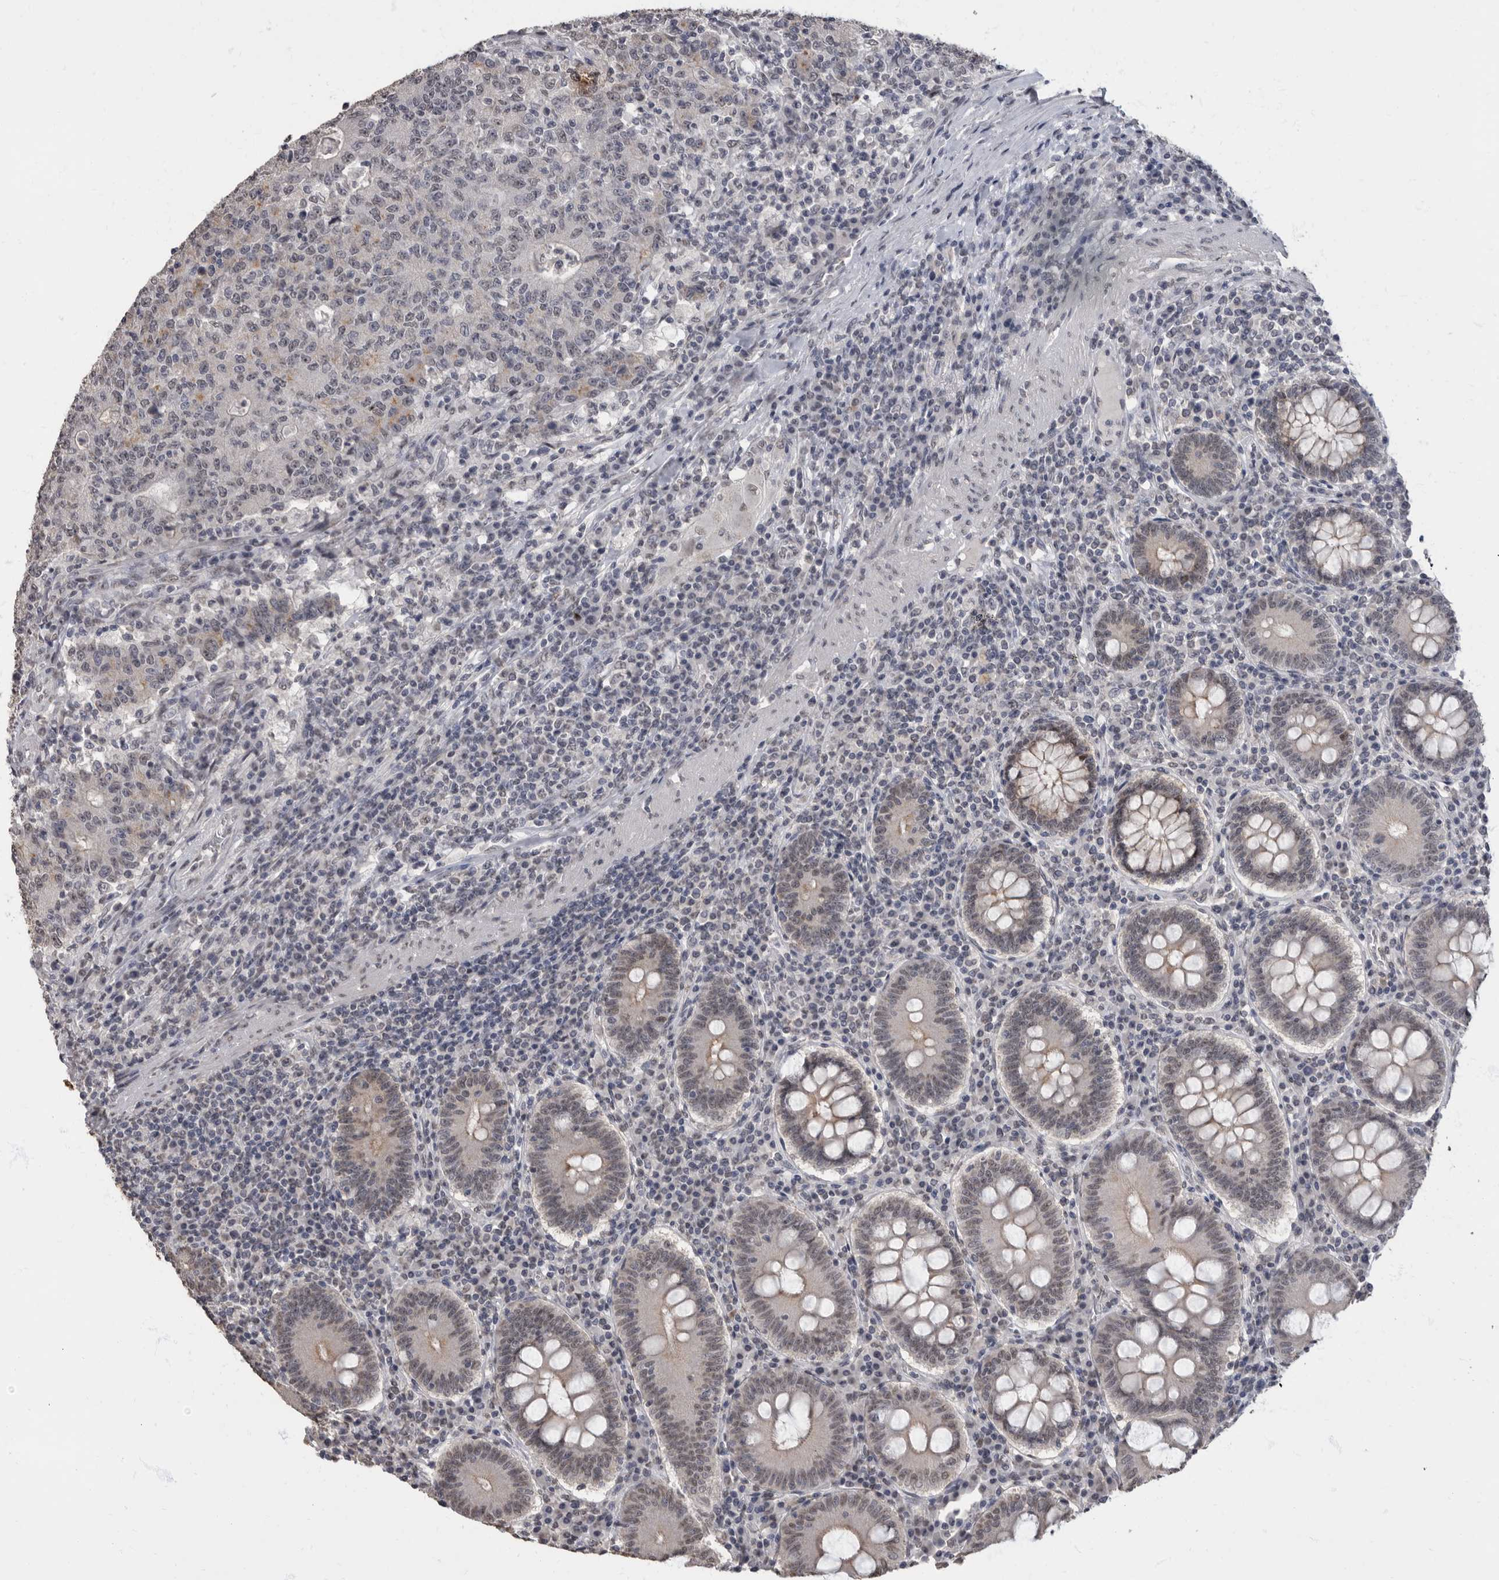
{"staining": {"intensity": "negative", "quantity": "none", "location": "none"}, "tissue": "colorectal cancer", "cell_type": "Tumor cells", "image_type": "cancer", "snomed": [{"axis": "morphology", "description": "Adenocarcinoma, NOS"}, {"axis": "topography", "description": "Colon"}], "caption": "Immunohistochemical staining of colorectal adenocarcinoma demonstrates no significant staining in tumor cells. Nuclei are stained in blue.", "gene": "NBL1", "patient": {"sex": "female", "age": 75}}